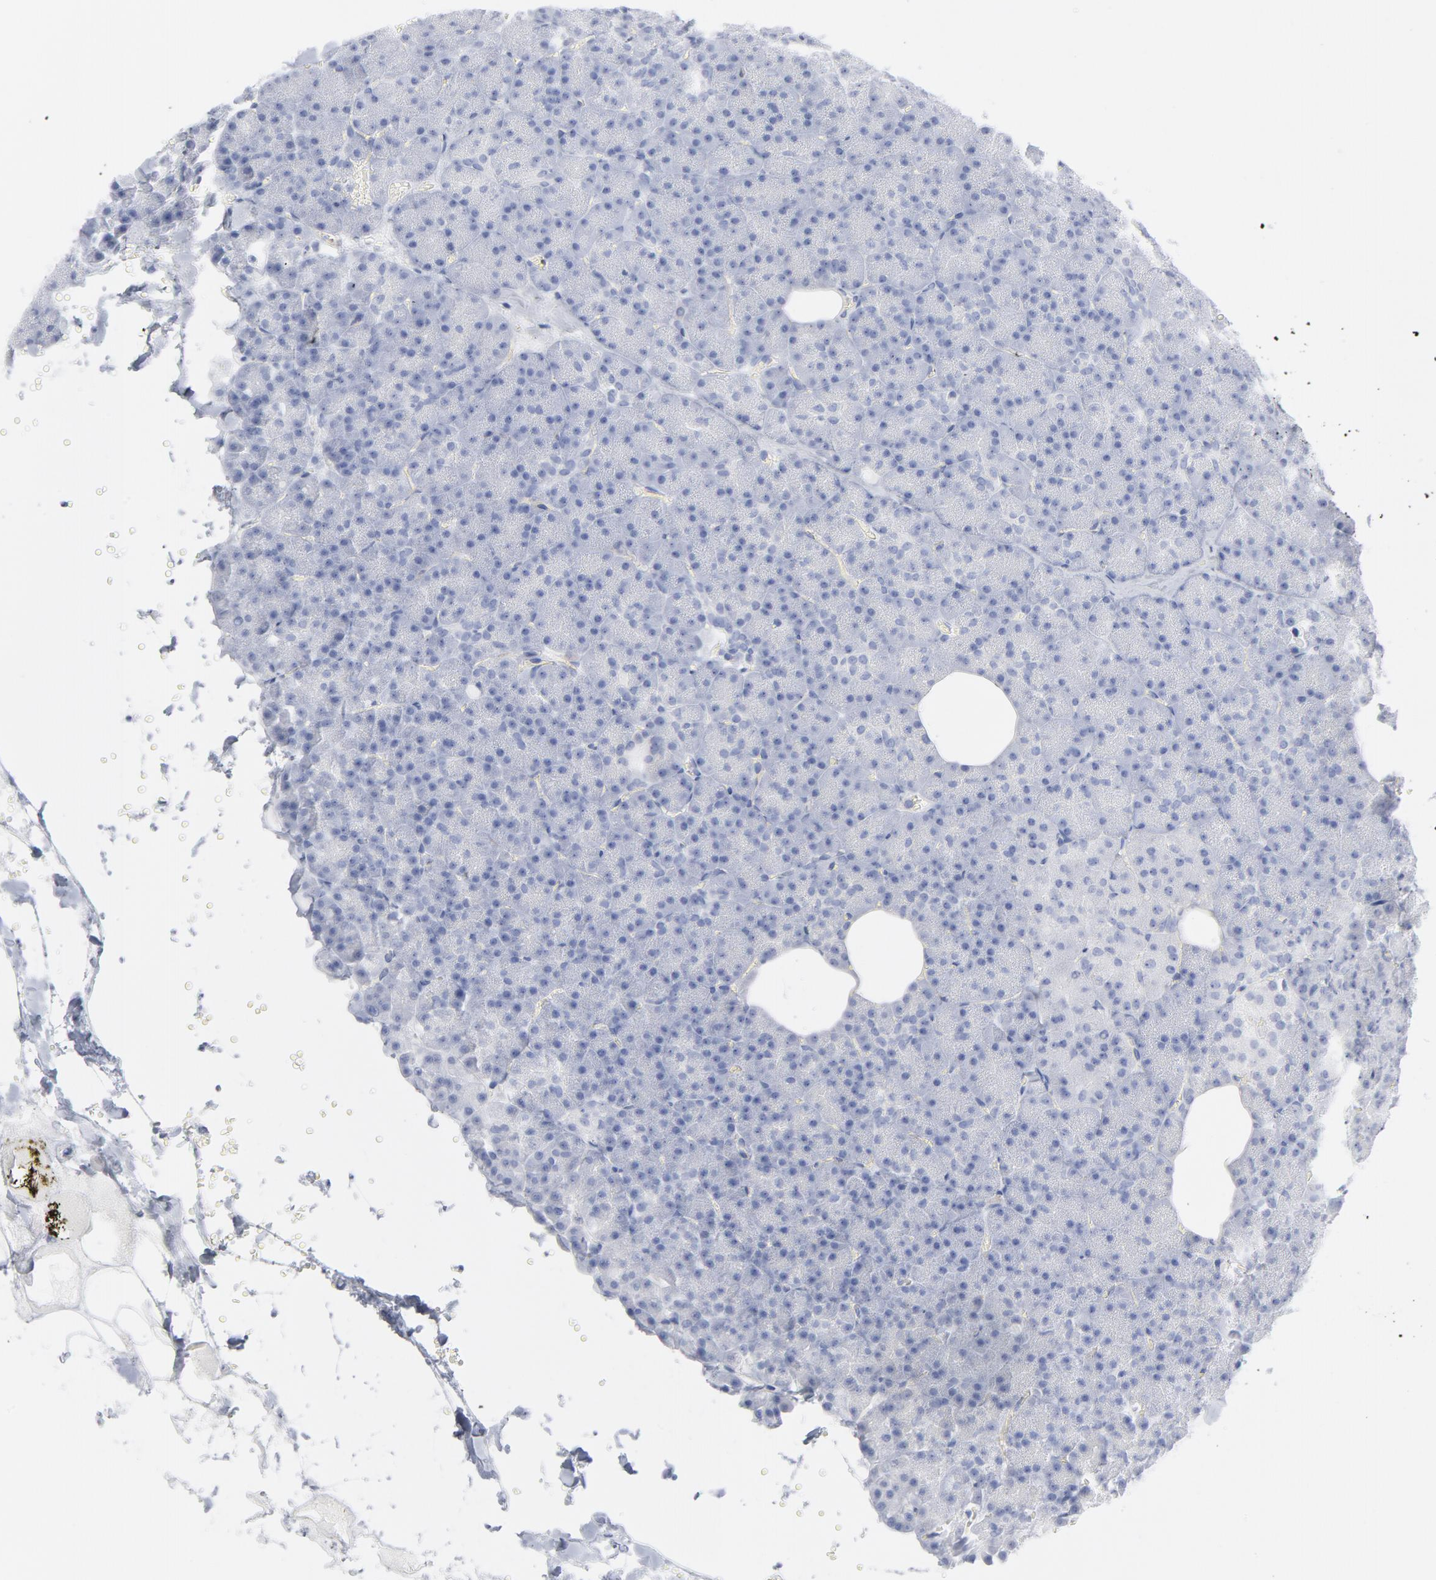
{"staining": {"intensity": "negative", "quantity": "none", "location": "none"}, "tissue": "pancreas", "cell_type": "Exocrine glandular cells", "image_type": "normal", "snomed": [{"axis": "morphology", "description": "Normal tissue, NOS"}, {"axis": "topography", "description": "Pancreas"}], "caption": "Immunohistochemical staining of benign human pancreas displays no significant staining in exocrine glandular cells. (Stains: DAB immunohistochemistry (IHC) with hematoxylin counter stain, Microscopy: brightfield microscopy at high magnification).", "gene": "P2RY8", "patient": {"sex": "female", "age": 35}}